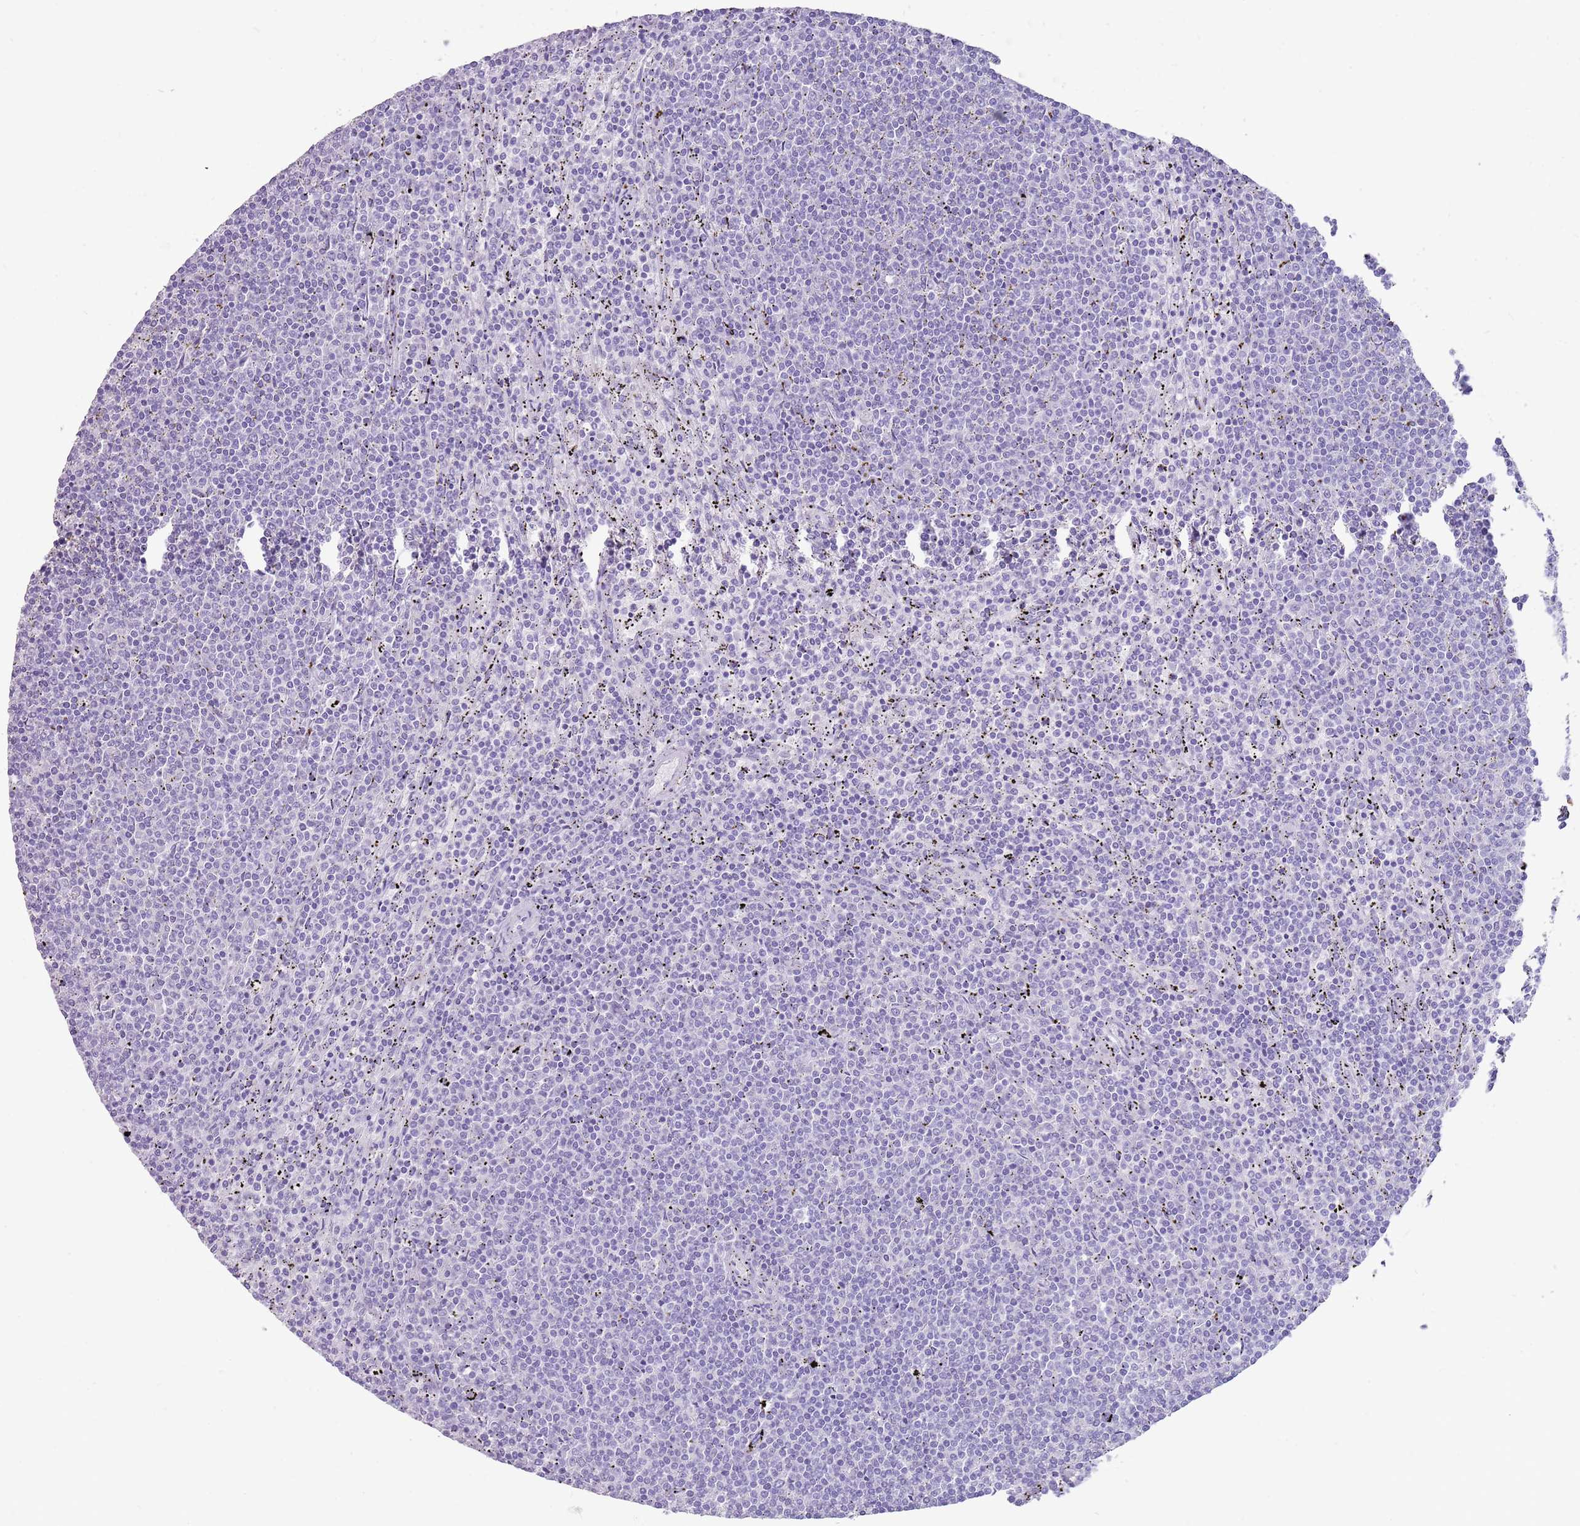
{"staining": {"intensity": "negative", "quantity": "none", "location": "none"}, "tissue": "lymphoma", "cell_type": "Tumor cells", "image_type": "cancer", "snomed": [{"axis": "morphology", "description": "Malignant lymphoma, non-Hodgkin's type, Low grade"}, {"axis": "topography", "description": "Spleen"}], "caption": "The micrograph displays no significant expression in tumor cells of malignant lymphoma, non-Hodgkin's type (low-grade).", "gene": "NBPF3", "patient": {"sex": "female", "age": 50}}